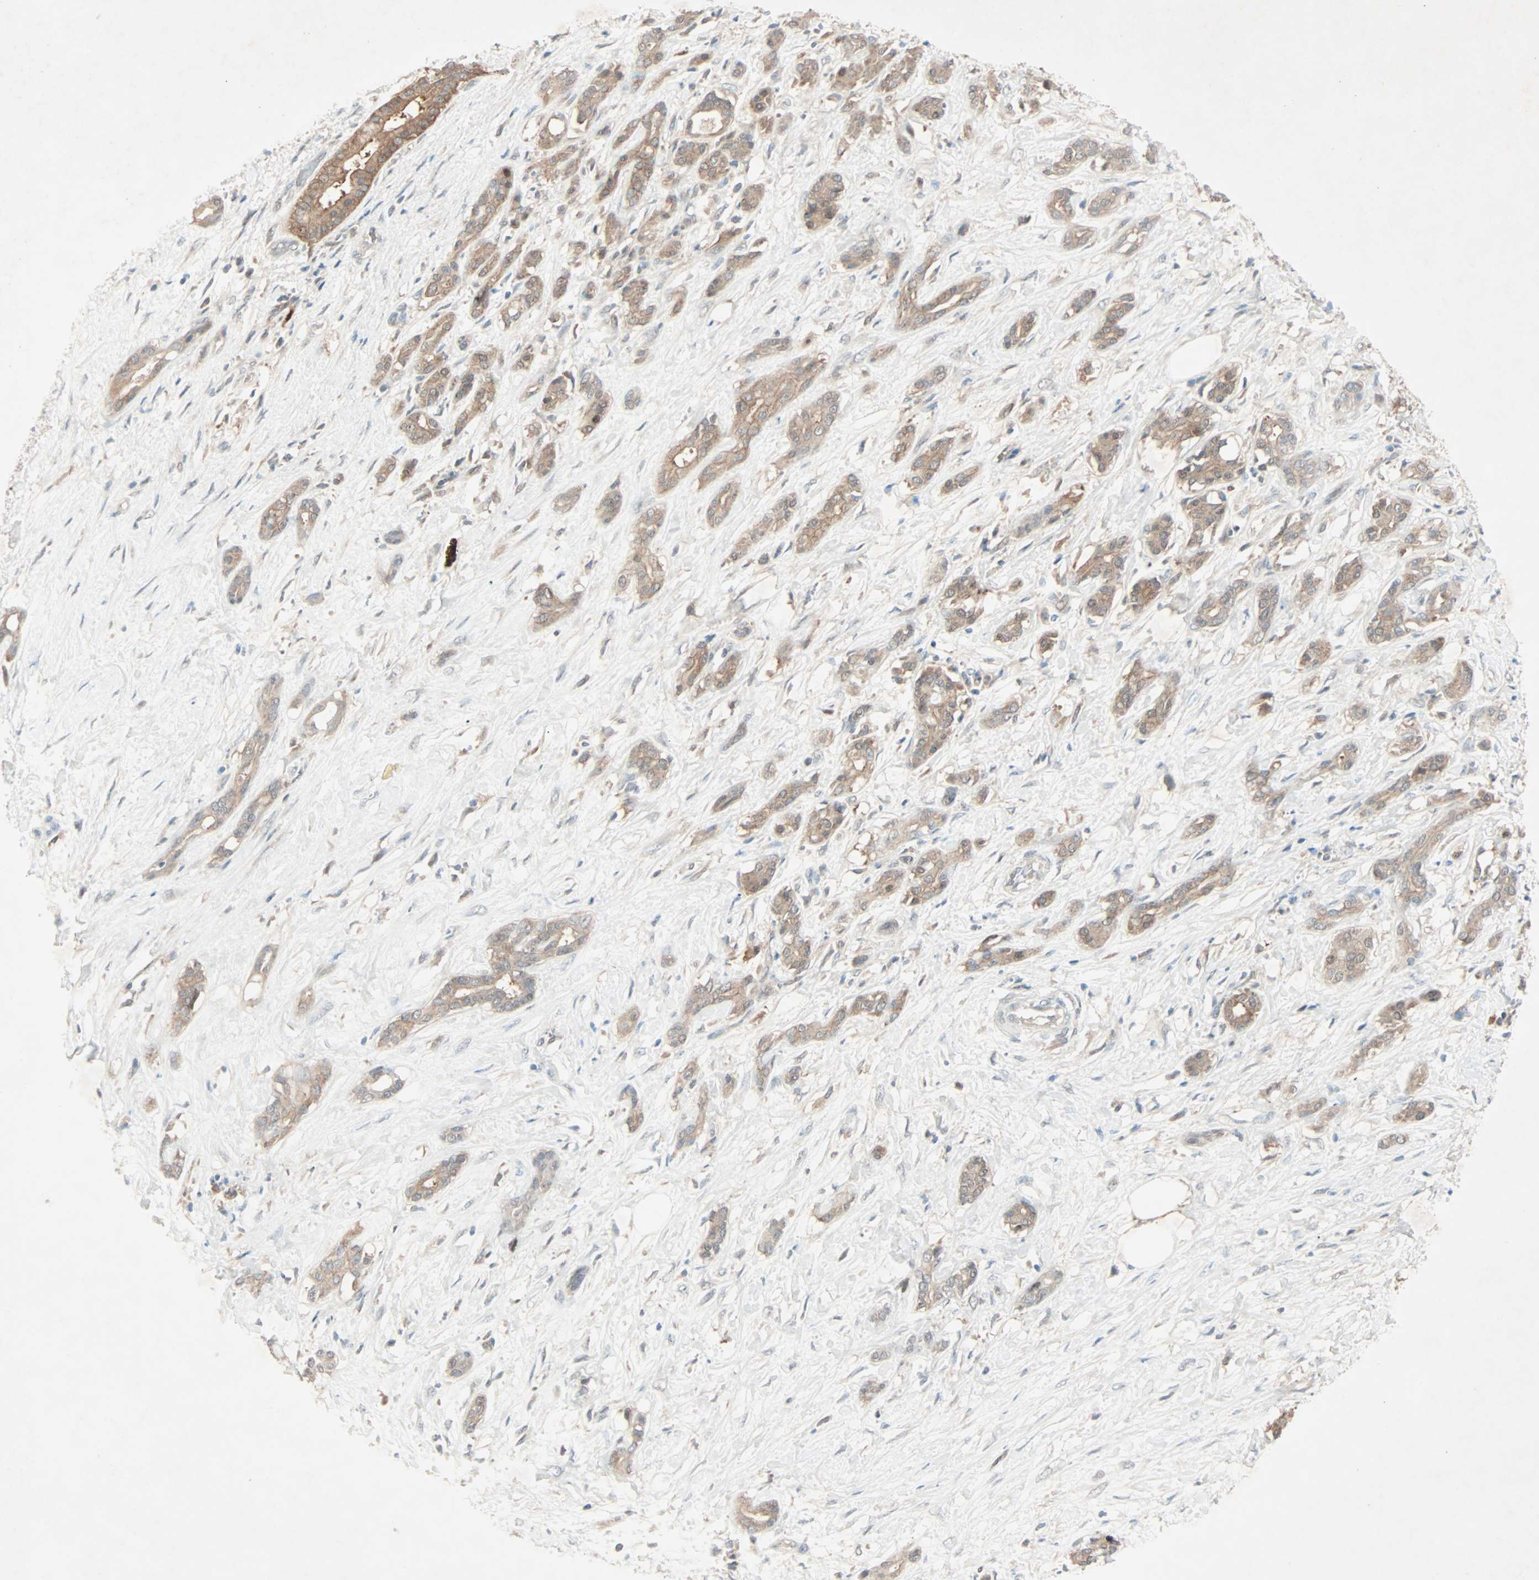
{"staining": {"intensity": "moderate", "quantity": ">75%", "location": "cytoplasmic/membranous"}, "tissue": "pancreatic cancer", "cell_type": "Tumor cells", "image_type": "cancer", "snomed": [{"axis": "morphology", "description": "Normal tissue, NOS"}, {"axis": "topography", "description": "Lymph node"}], "caption": "A micrograph of pancreatic cancer stained for a protein displays moderate cytoplasmic/membranous brown staining in tumor cells.", "gene": "SMIM8", "patient": {"sex": "male", "age": 50}}